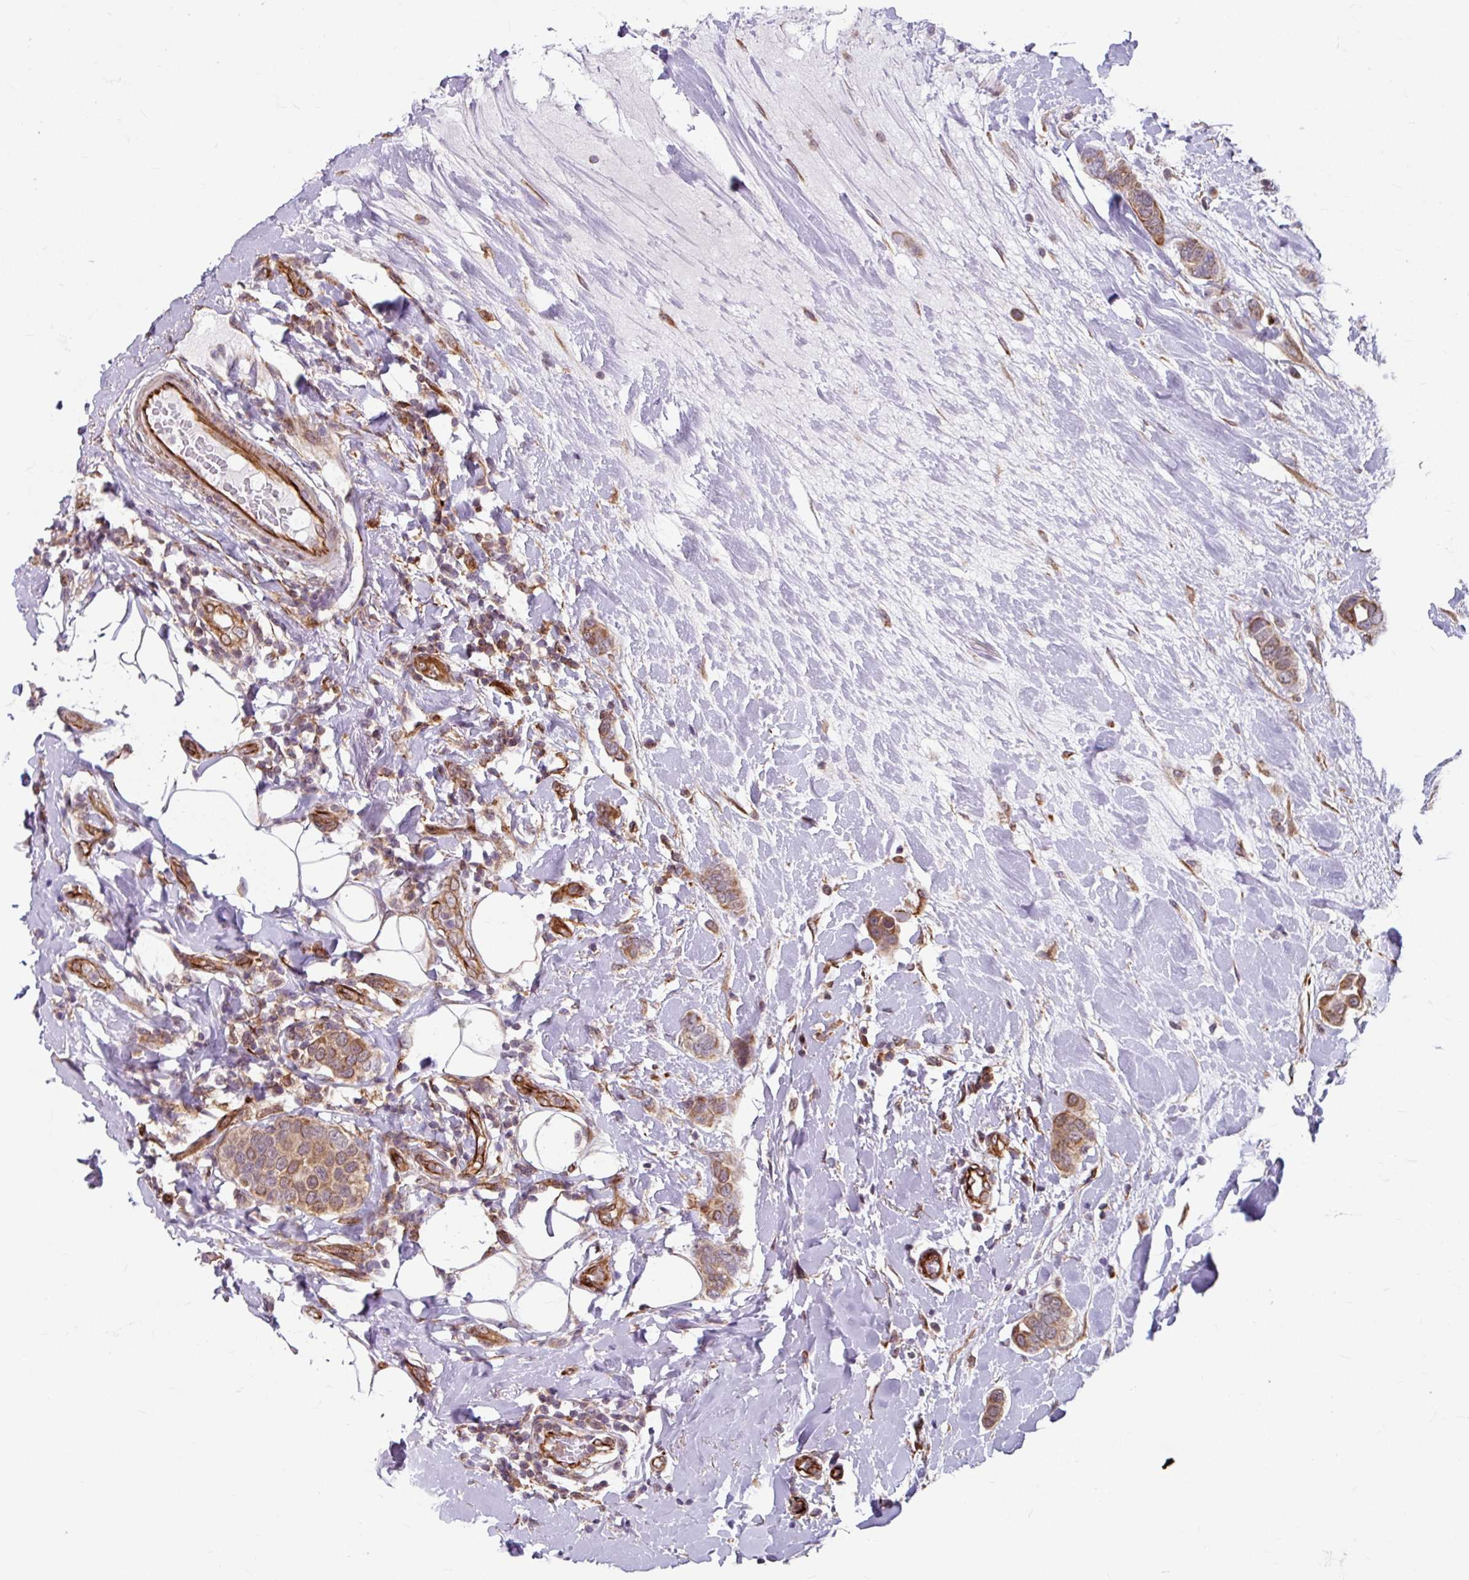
{"staining": {"intensity": "moderate", "quantity": "<25%", "location": "cytoplasmic/membranous"}, "tissue": "breast cancer", "cell_type": "Tumor cells", "image_type": "cancer", "snomed": [{"axis": "morphology", "description": "Lobular carcinoma"}, {"axis": "topography", "description": "Breast"}], "caption": "High-magnification brightfield microscopy of breast cancer (lobular carcinoma) stained with DAB (3,3'-diaminobenzidine) (brown) and counterstained with hematoxylin (blue). tumor cells exhibit moderate cytoplasmic/membranous staining is present in about<25% of cells. Immunohistochemistry (ihc) stains the protein of interest in brown and the nuclei are stained blue.", "gene": "DAAM2", "patient": {"sex": "female", "age": 51}}